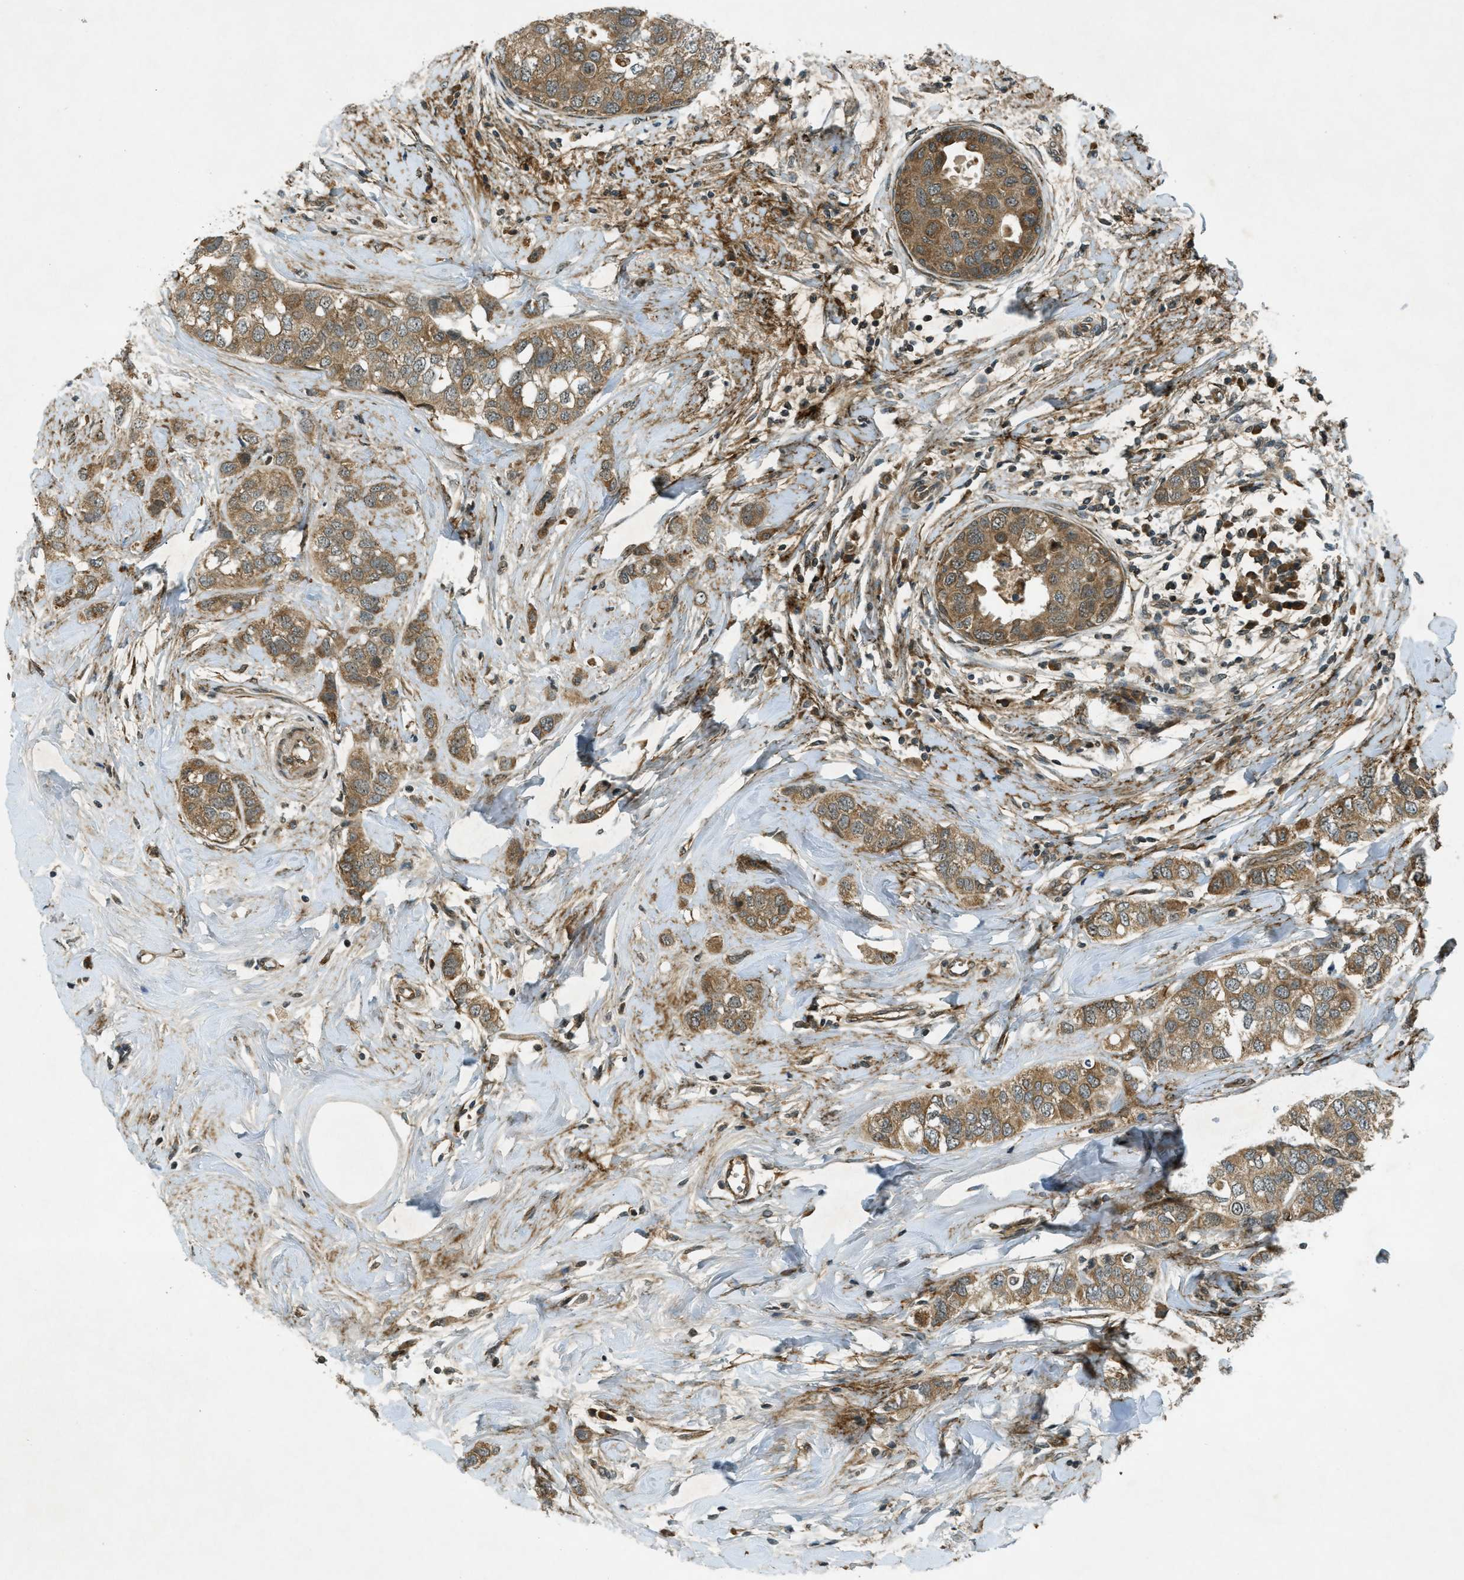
{"staining": {"intensity": "moderate", "quantity": ">75%", "location": "cytoplasmic/membranous"}, "tissue": "breast cancer", "cell_type": "Tumor cells", "image_type": "cancer", "snomed": [{"axis": "morphology", "description": "Duct carcinoma"}, {"axis": "topography", "description": "Breast"}], "caption": "The immunohistochemical stain labels moderate cytoplasmic/membranous positivity in tumor cells of breast cancer tissue.", "gene": "EIF2AK3", "patient": {"sex": "female", "age": 50}}